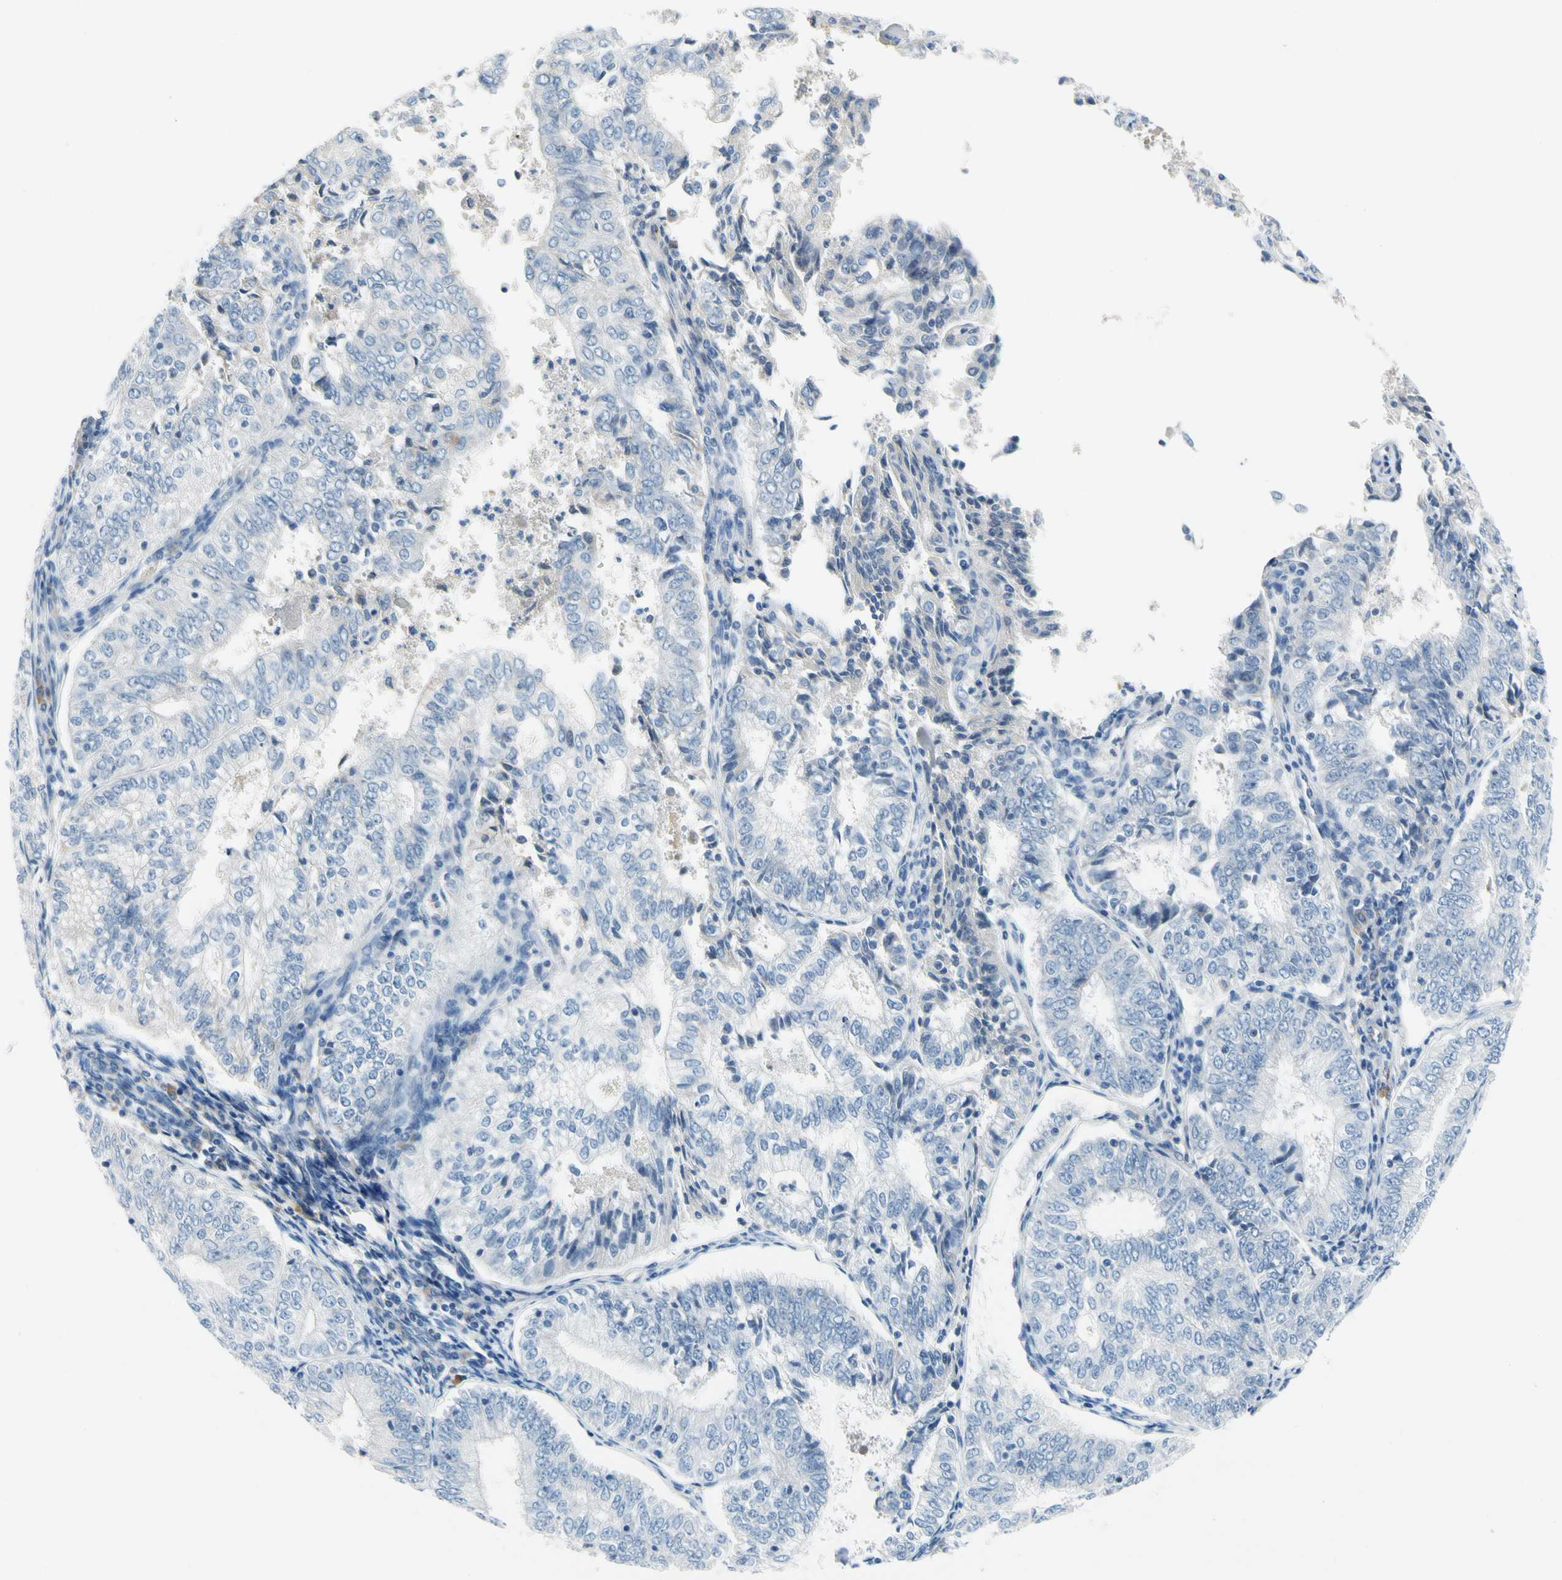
{"staining": {"intensity": "negative", "quantity": "none", "location": "none"}, "tissue": "endometrial cancer", "cell_type": "Tumor cells", "image_type": "cancer", "snomed": [{"axis": "morphology", "description": "Adenocarcinoma, NOS"}, {"axis": "topography", "description": "Endometrium"}], "caption": "Micrograph shows no protein positivity in tumor cells of endometrial cancer tissue.", "gene": "CNDP1", "patient": {"sex": "female", "age": 69}}